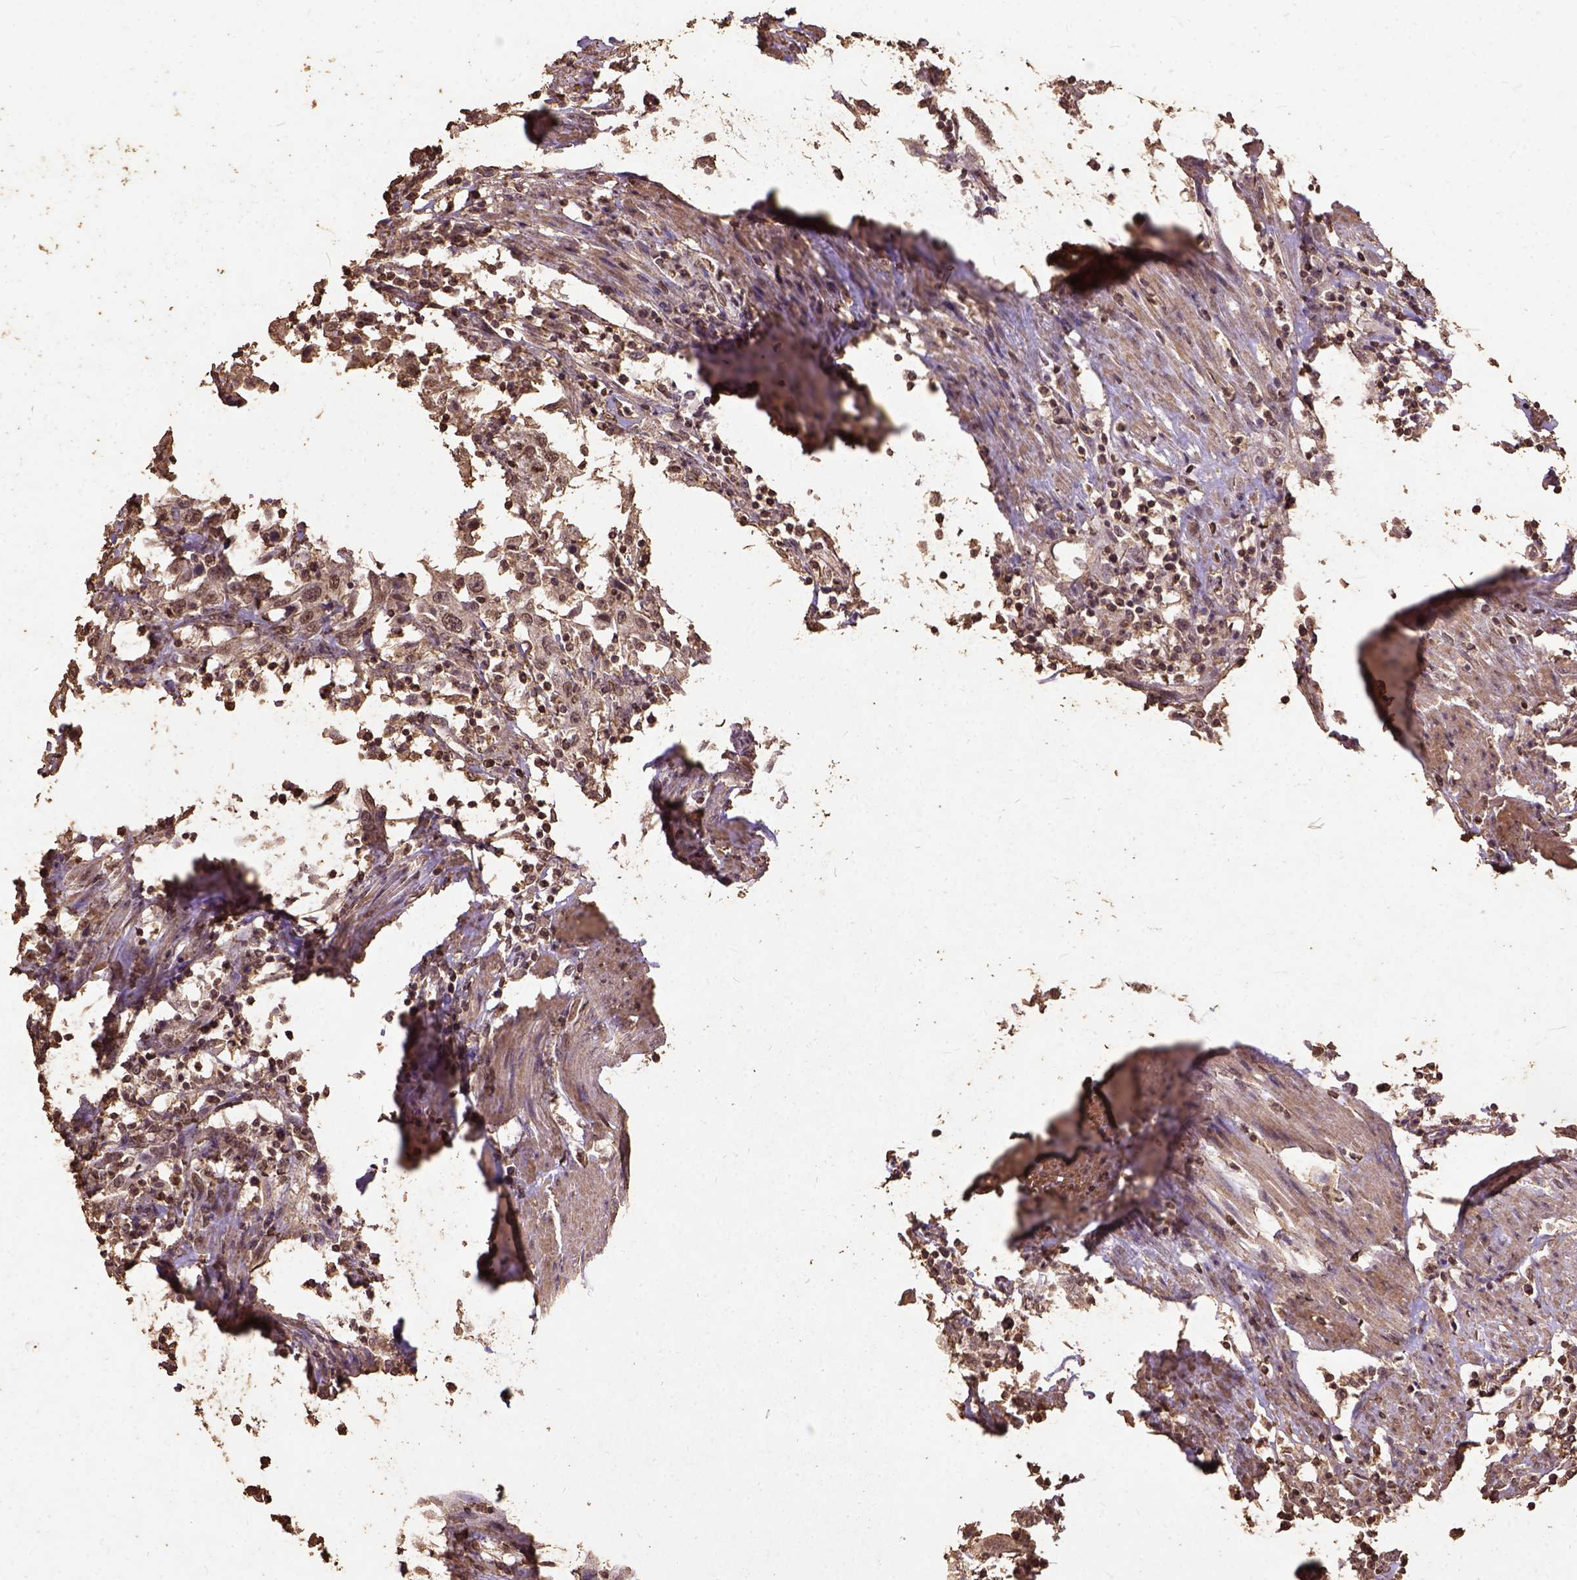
{"staining": {"intensity": "moderate", "quantity": ">75%", "location": "nuclear"}, "tissue": "urothelial cancer", "cell_type": "Tumor cells", "image_type": "cancer", "snomed": [{"axis": "morphology", "description": "Urothelial carcinoma, High grade"}, {"axis": "topography", "description": "Urinary bladder"}], "caption": "Urothelial cancer stained with DAB (3,3'-diaminobenzidine) immunohistochemistry (IHC) exhibits medium levels of moderate nuclear positivity in approximately >75% of tumor cells. The staining was performed using DAB (3,3'-diaminobenzidine), with brown indicating positive protein expression. Nuclei are stained blue with hematoxylin.", "gene": "NACC1", "patient": {"sex": "male", "age": 61}}